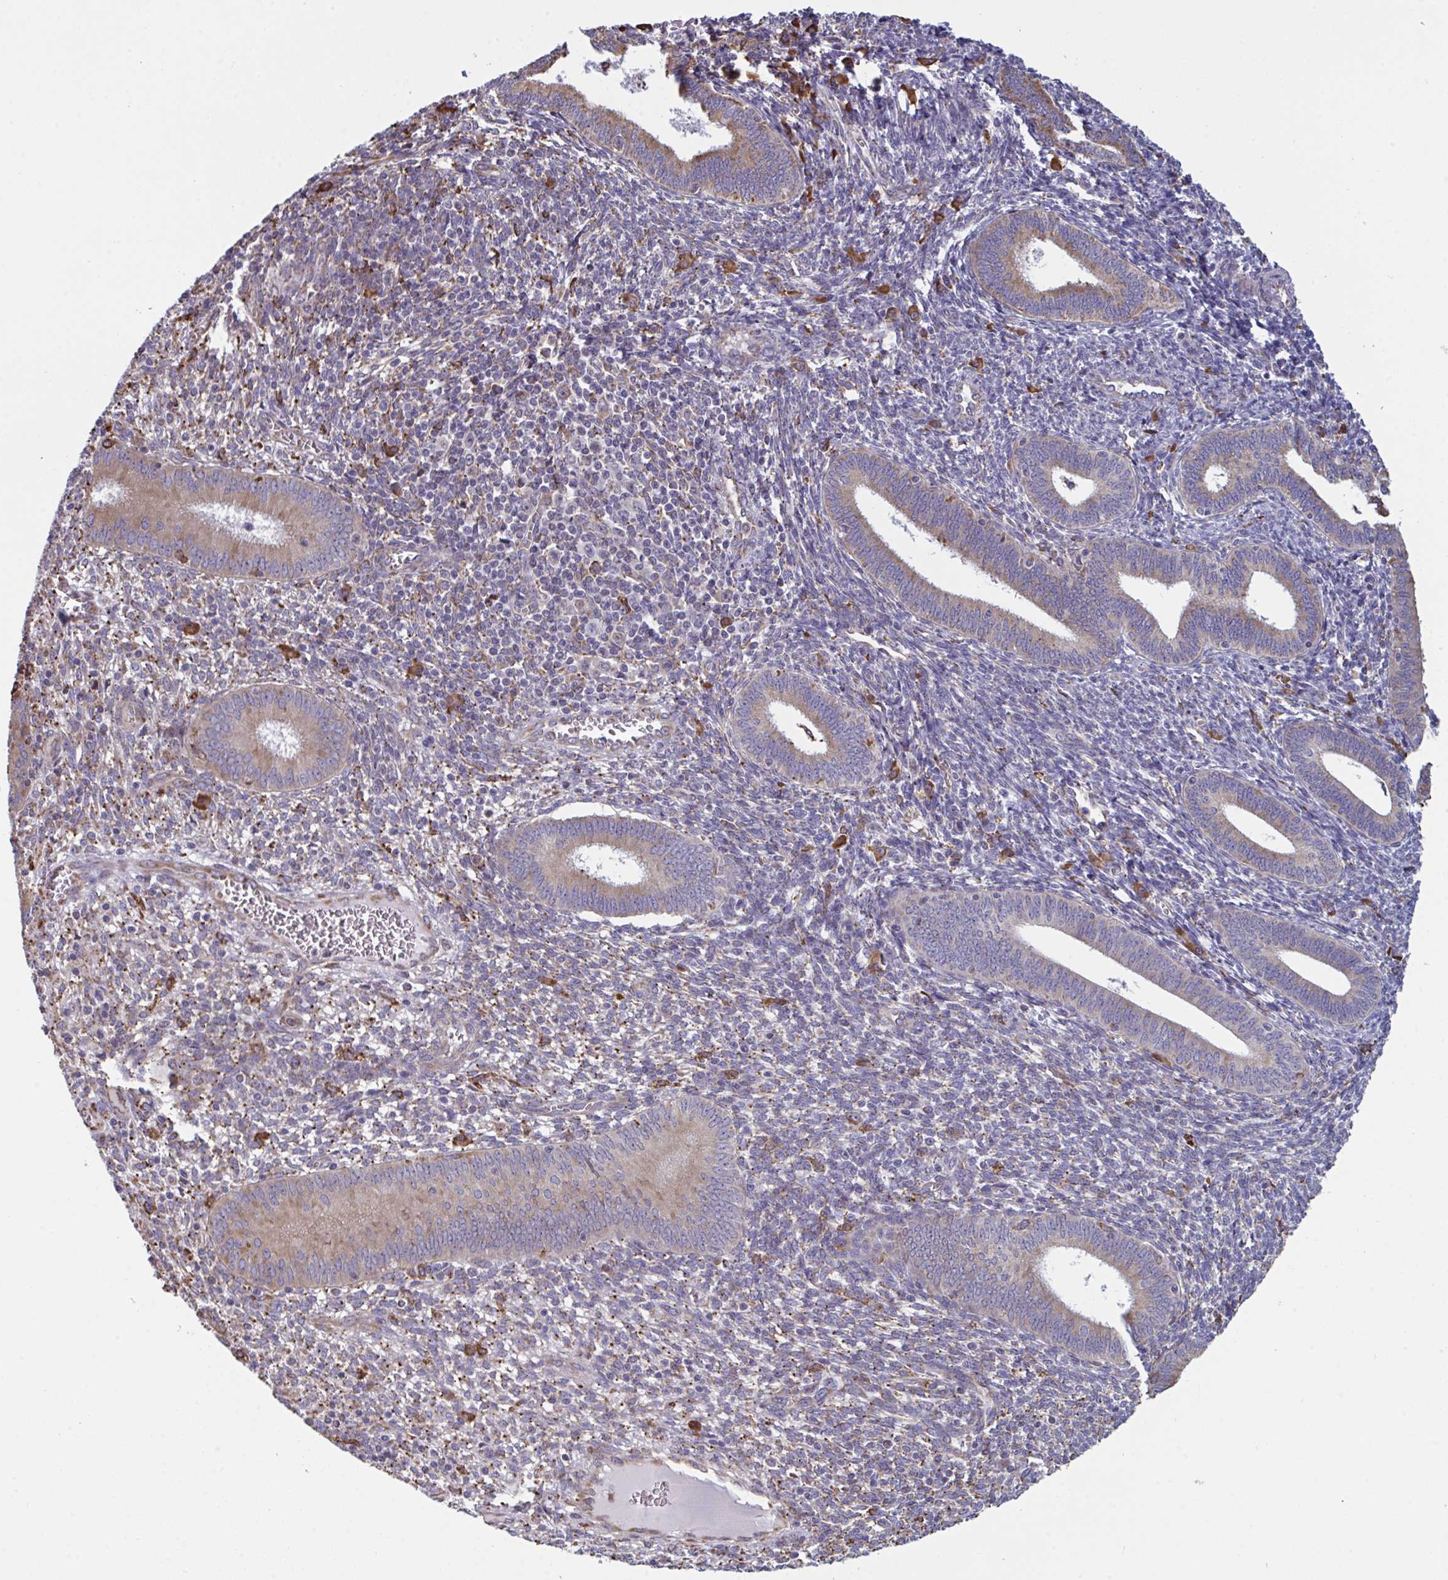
{"staining": {"intensity": "moderate", "quantity": "<25%", "location": "cytoplasmic/membranous"}, "tissue": "endometrium", "cell_type": "Cells in endometrial stroma", "image_type": "normal", "snomed": [{"axis": "morphology", "description": "Normal tissue, NOS"}, {"axis": "topography", "description": "Endometrium"}], "caption": "Immunohistochemistry photomicrograph of normal human endometrium stained for a protein (brown), which displays low levels of moderate cytoplasmic/membranous positivity in about <25% of cells in endometrial stroma.", "gene": "MYMK", "patient": {"sex": "female", "age": 41}}